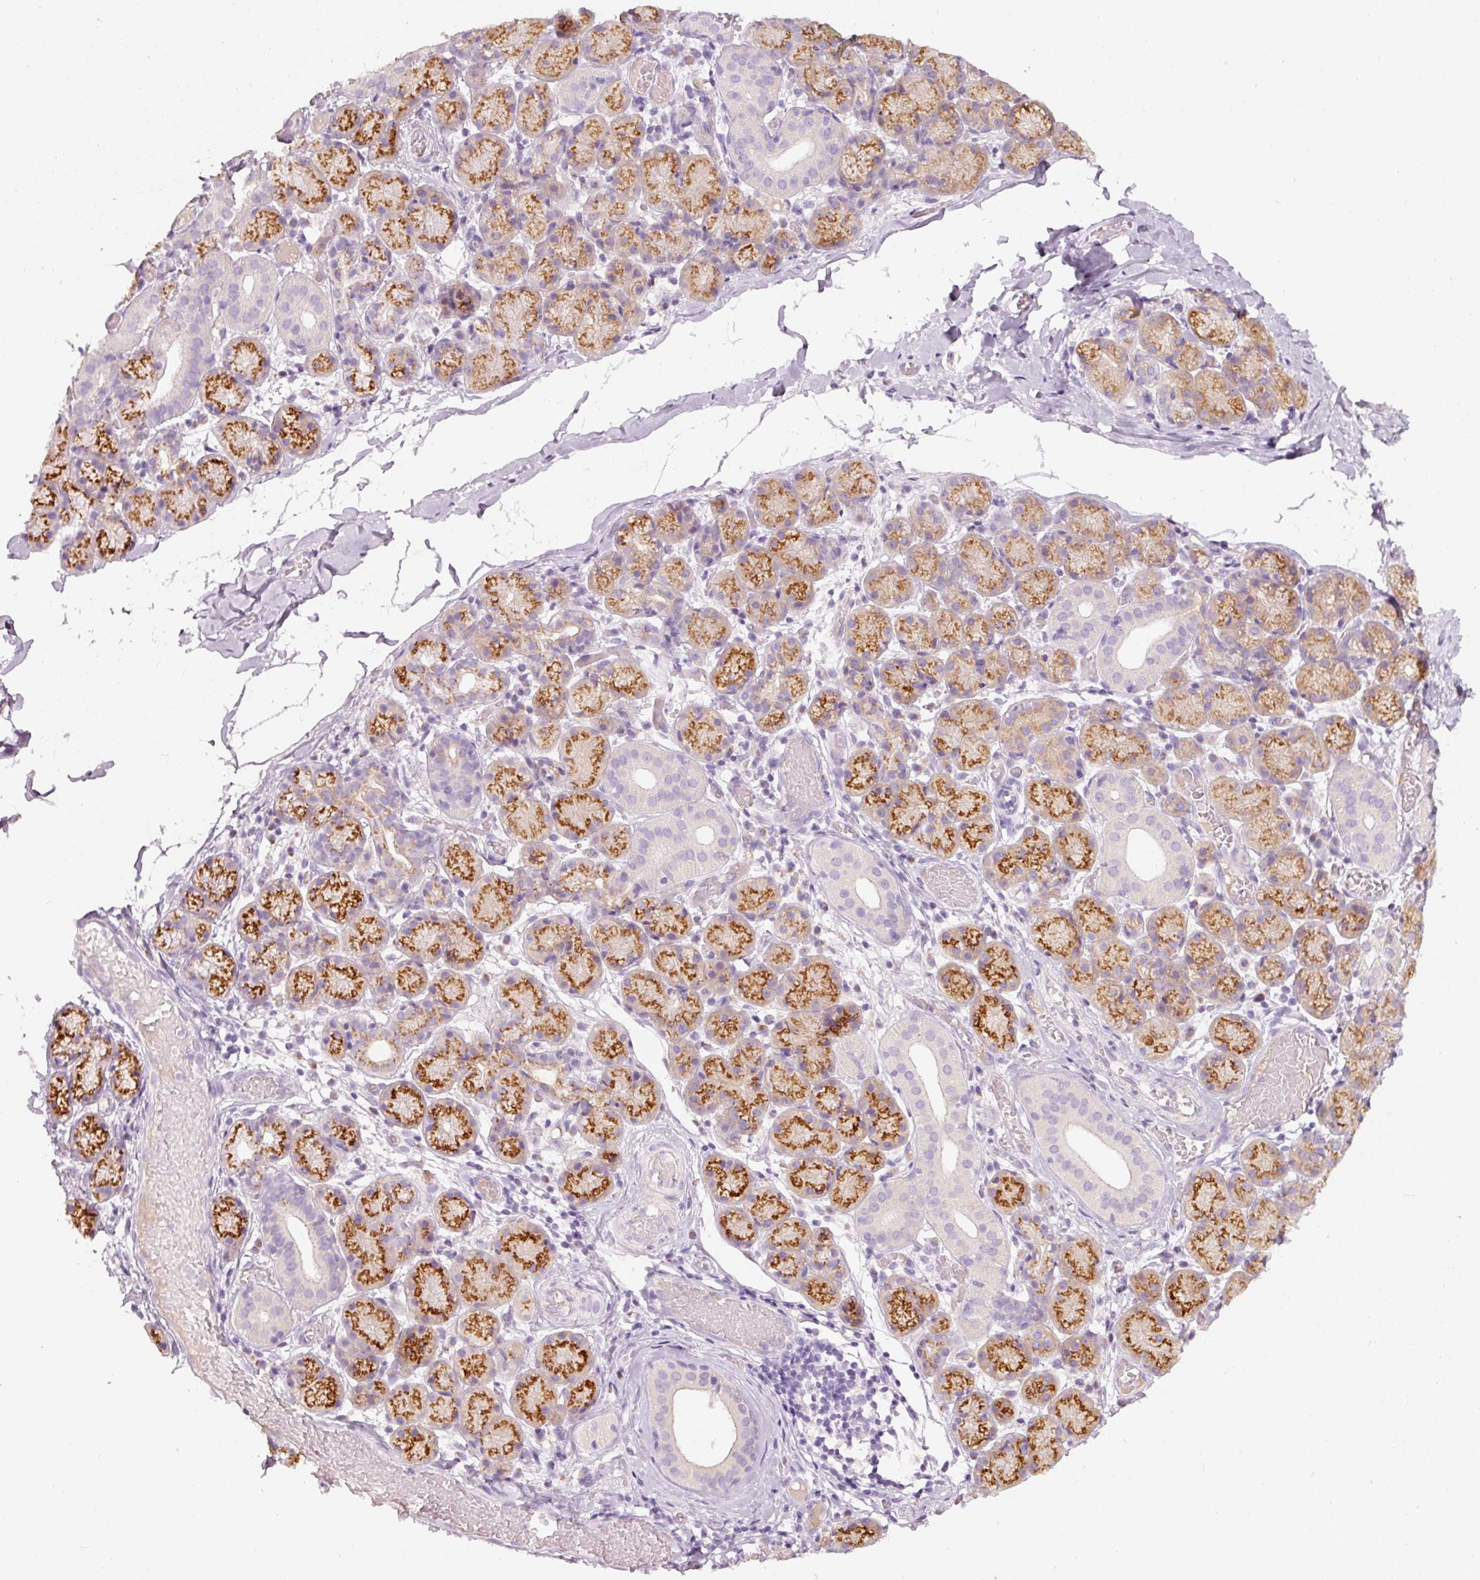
{"staining": {"intensity": "strong", "quantity": "25%-75%", "location": "cytoplasmic/membranous"}, "tissue": "salivary gland", "cell_type": "Glandular cells", "image_type": "normal", "snomed": [{"axis": "morphology", "description": "Normal tissue, NOS"}, {"axis": "topography", "description": "Salivary gland"}], "caption": "Immunohistochemistry (IHC) staining of benign salivary gland, which shows high levels of strong cytoplasmic/membranous expression in approximately 25%-75% of glandular cells indicating strong cytoplasmic/membranous protein staining. The staining was performed using DAB (brown) for protein detection and nuclei were counterstained in hematoxylin (blue).", "gene": "PDXDC1", "patient": {"sex": "female", "age": 24}}